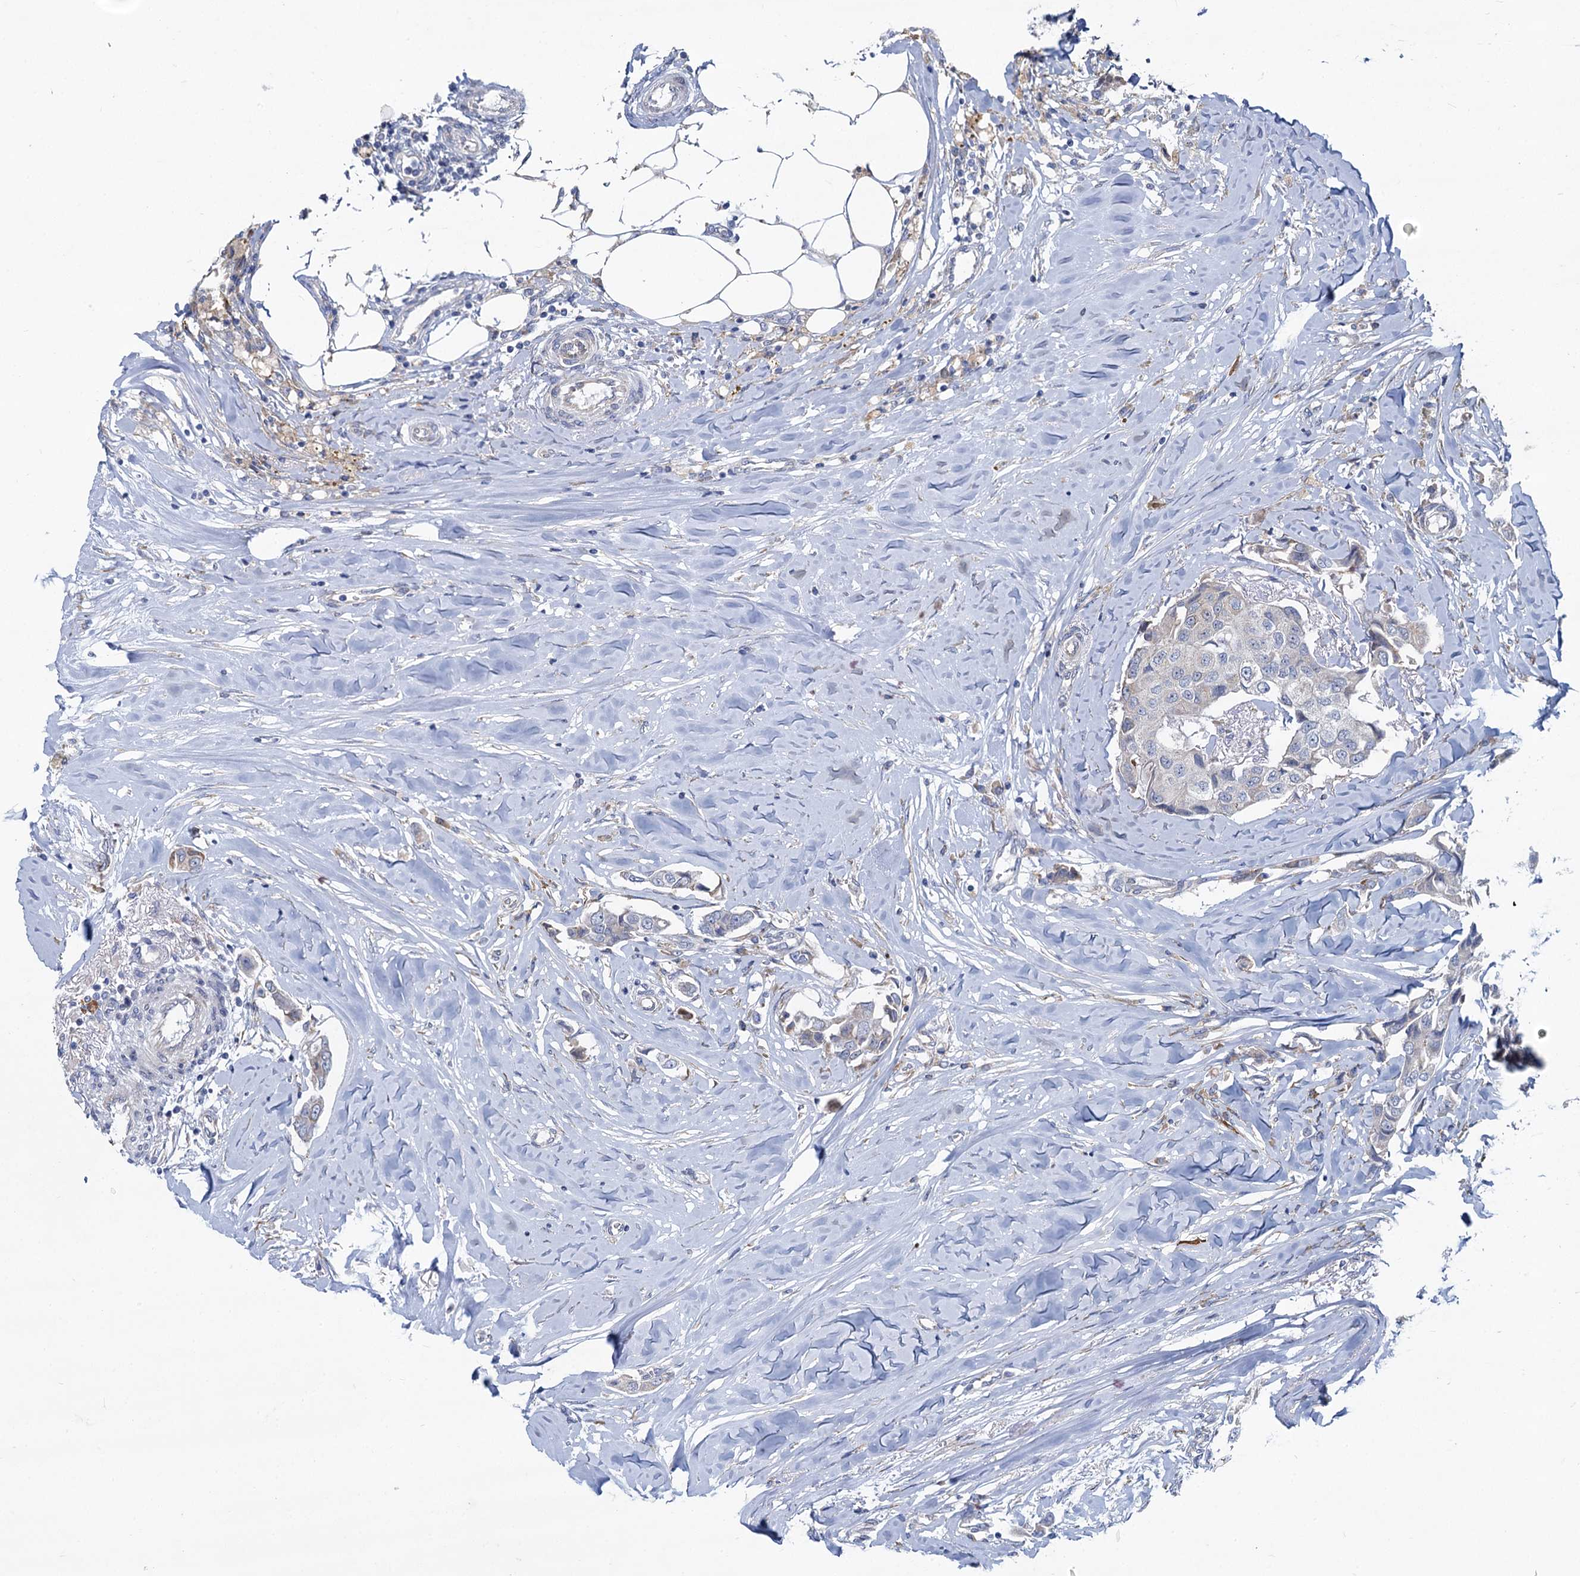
{"staining": {"intensity": "negative", "quantity": "none", "location": "none"}, "tissue": "breast cancer", "cell_type": "Tumor cells", "image_type": "cancer", "snomed": [{"axis": "morphology", "description": "Duct carcinoma"}, {"axis": "topography", "description": "Breast"}], "caption": "Tumor cells show no significant expression in breast cancer (infiltrating ductal carcinoma).", "gene": "PRSS35", "patient": {"sex": "female", "age": 80}}